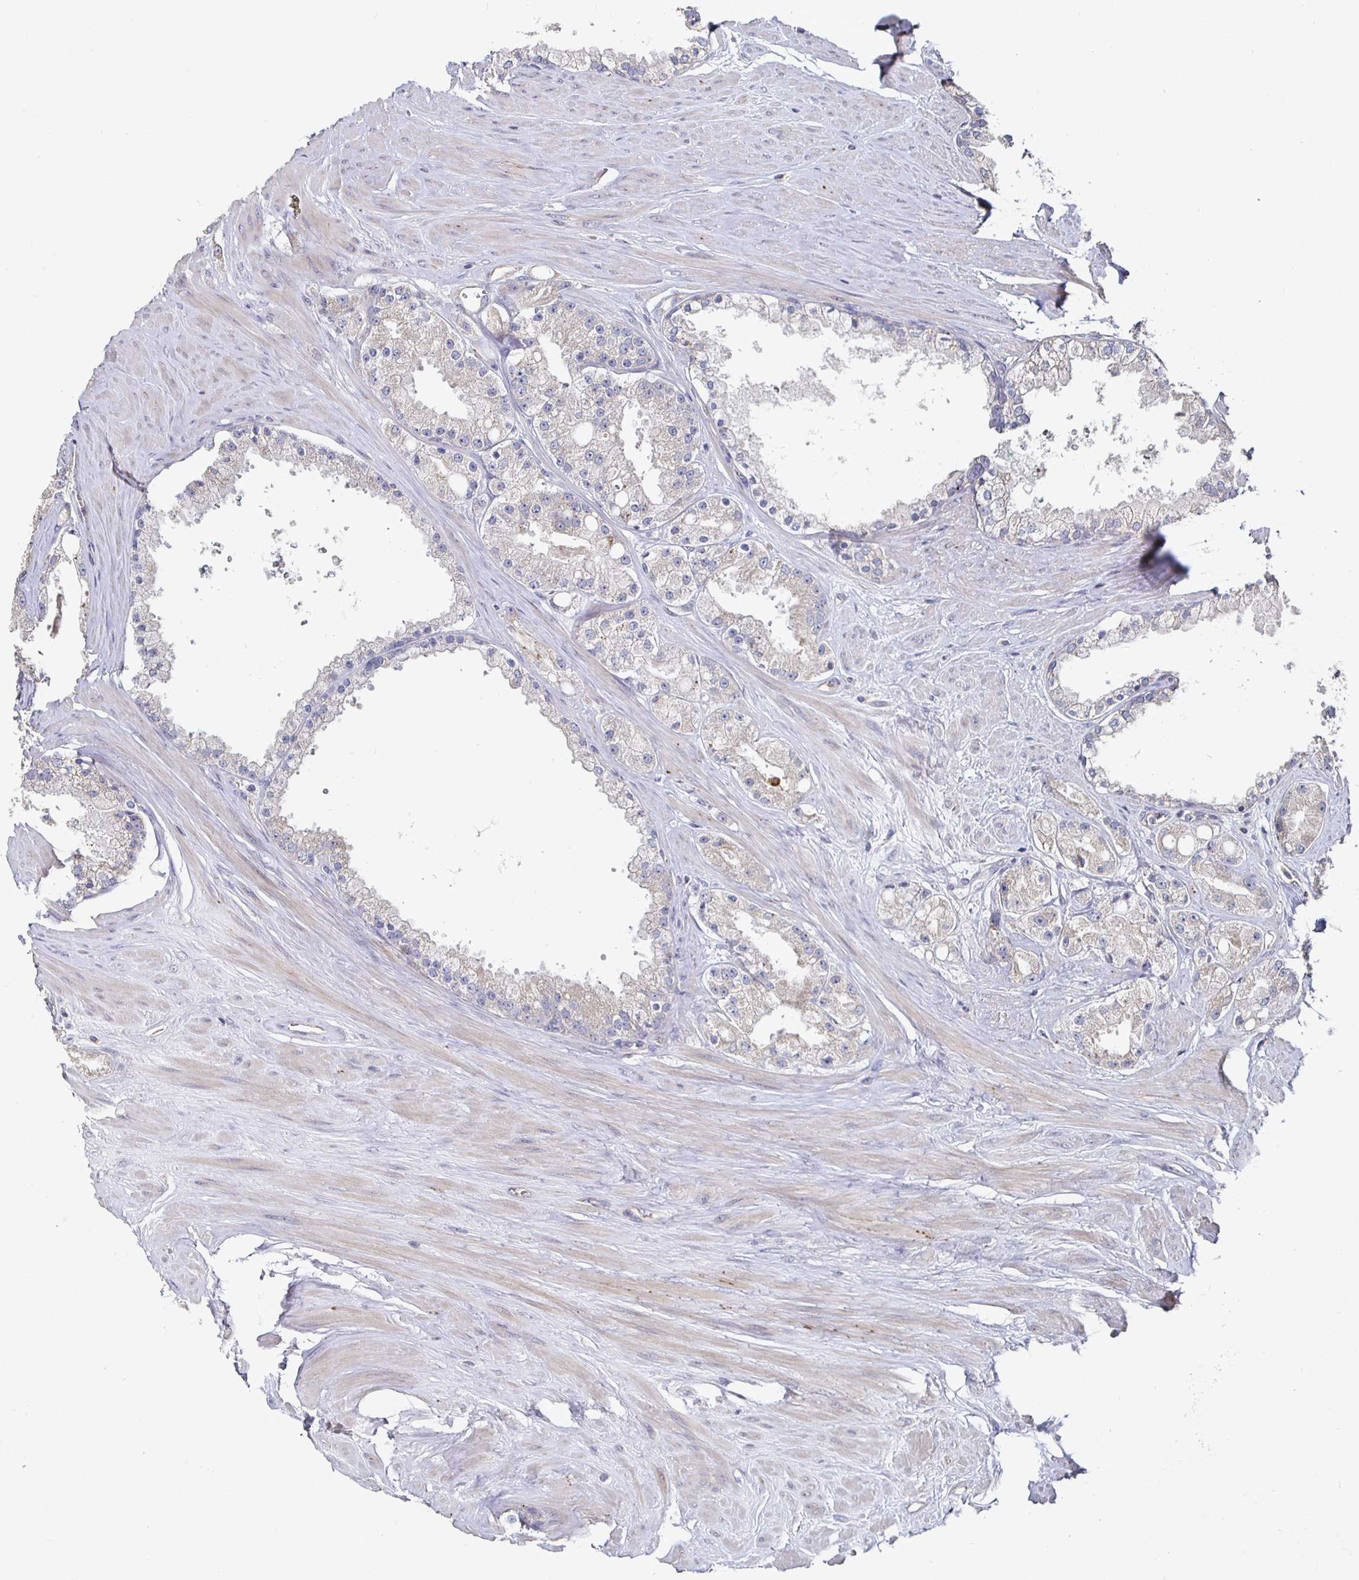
{"staining": {"intensity": "weak", "quantity": "<25%", "location": "cytoplasmic/membranous"}, "tissue": "prostate cancer", "cell_type": "Tumor cells", "image_type": "cancer", "snomed": [{"axis": "morphology", "description": "Adenocarcinoma, High grade"}, {"axis": "topography", "description": "Prostate"}], "caption": "A photomicrograph of high-grade adenocarcinoma (prostate) stained for a protein displays no brown staining in tumor cells.", "gene": "NRSN1", "patient": {"sex": "male", "age": 66}}